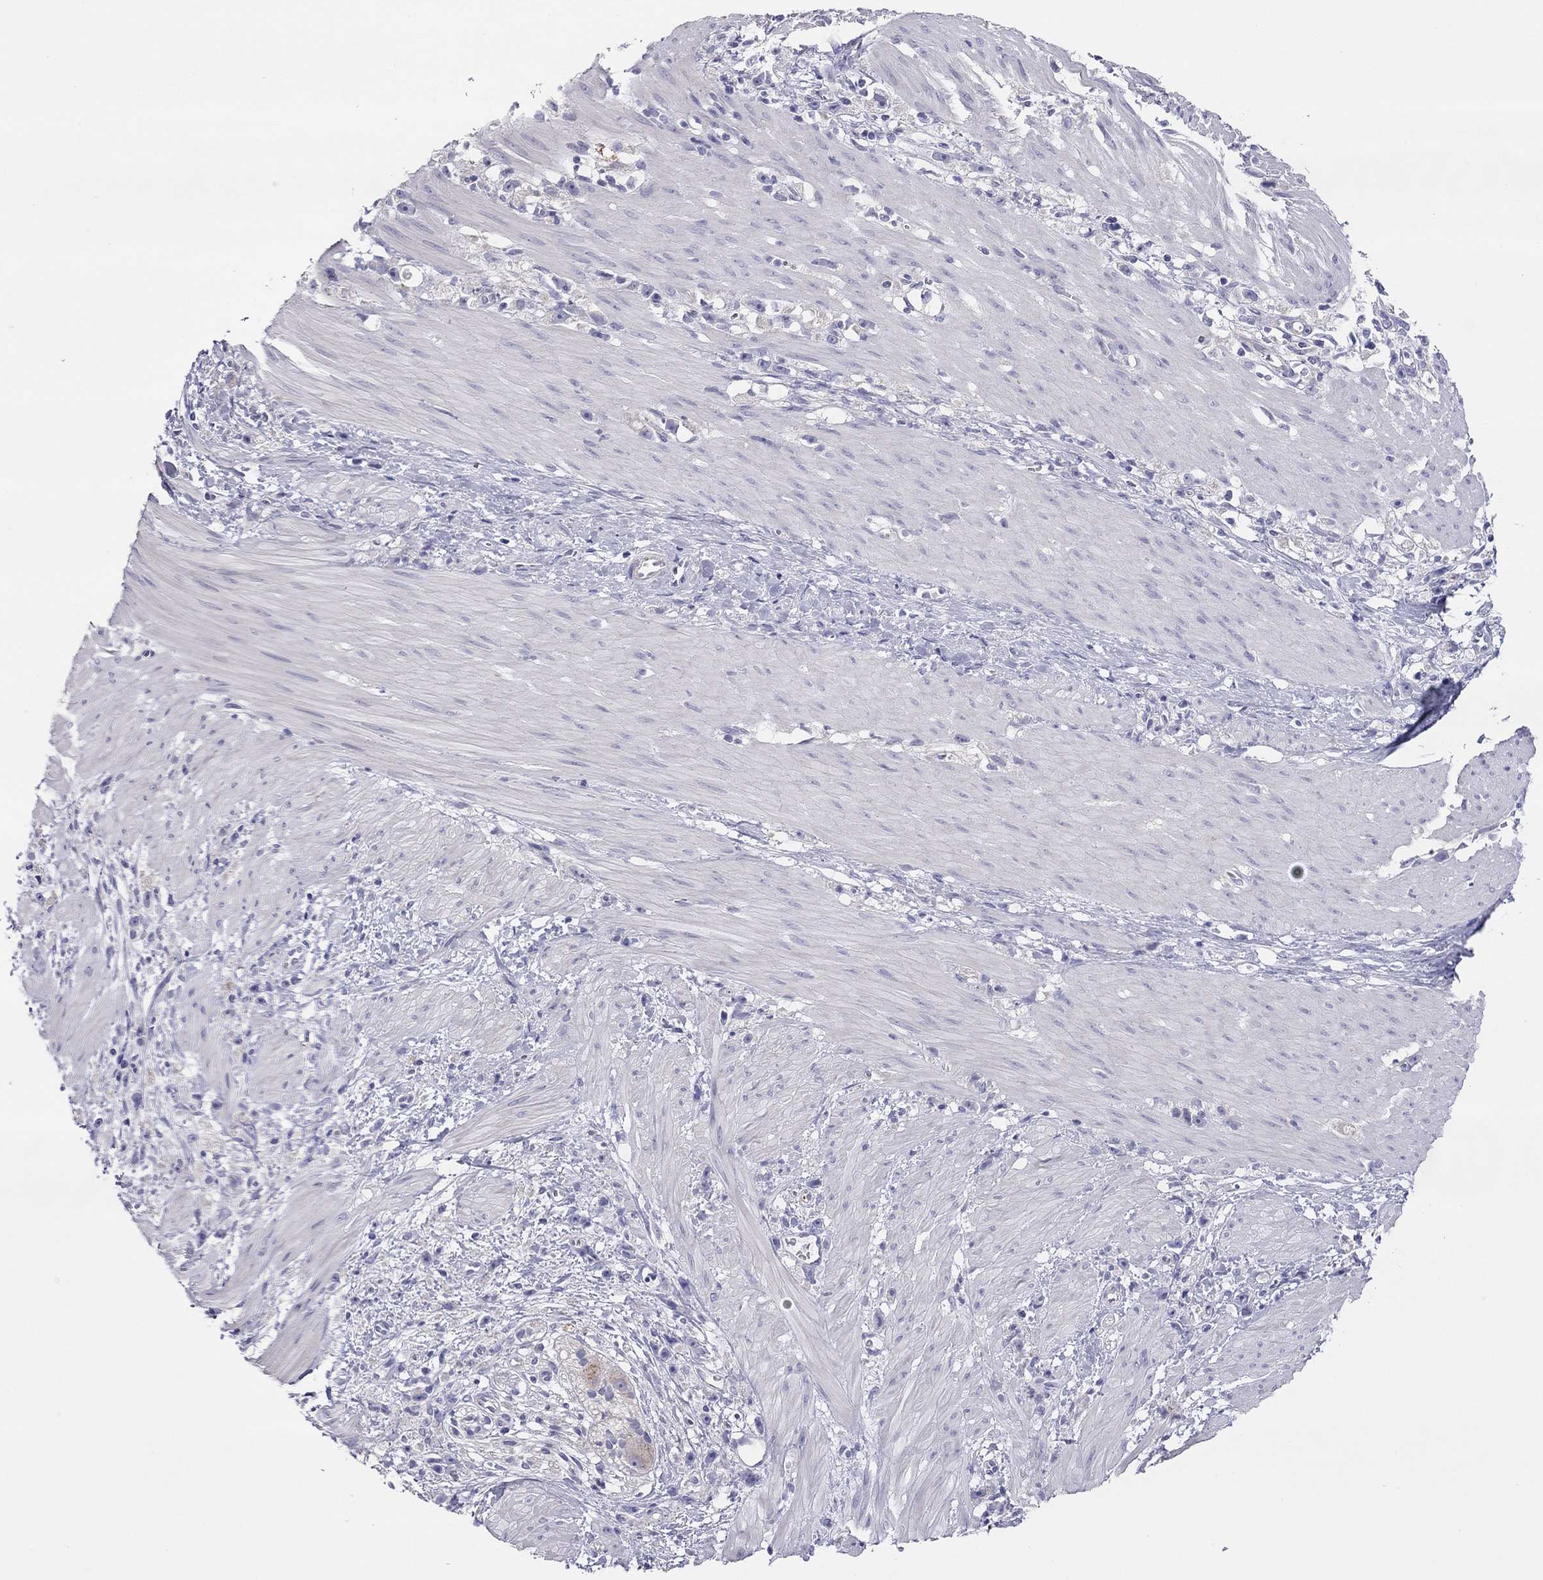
{"staining": {"intensity": "negative", "quantity": "none", "location": "none"}, "tissue": "stomach cancer", "cell_type": "Tumor cells", "image_type": "cancer", "snomed": [{"axis": "morphology", "description": "Adenocarcinoma, NOS"}, {"axis": "topography", "description": "Stomach"}], "caption": "Immunohistochemistry micrograph of human stomach cancer stained for a protein (brown), which shows no expression in tumor cells.", "gene": "MGAT4C", "patient": {"sex": "female", "age": 59}}